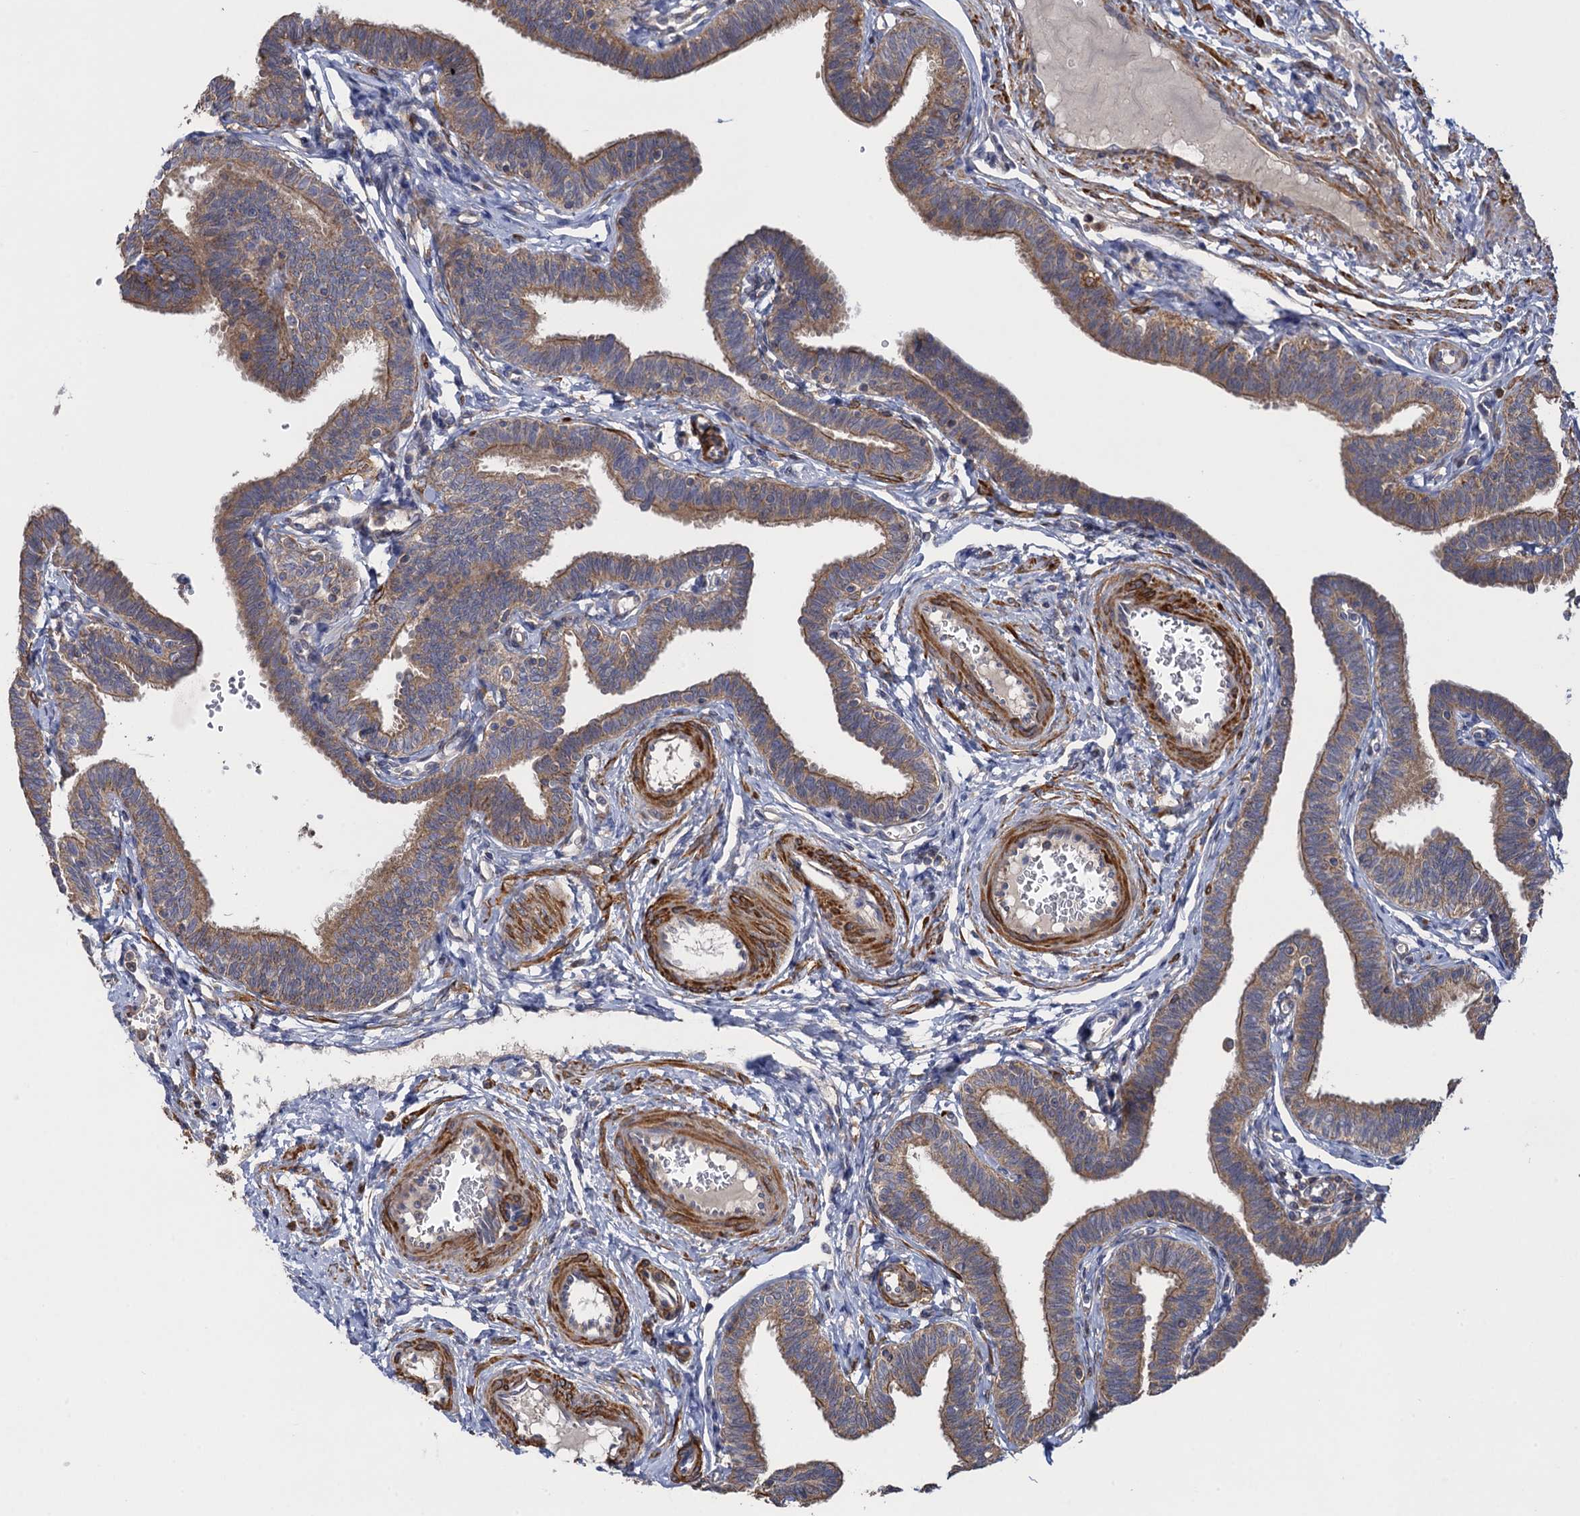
{"staining": {"intensity": "moderate", "quantity": "25%-75%", "location": "cytoplasmic/membranous"}, "tissue": "fallopian tube", "cell_type": "Glandular cells", "image_type": "normal", "snomed": [{"axis": "morphology", "description": "Normal tissue, NOS"}, {"axis": "topography", "description": "Fallopian tube"}, {"axis": "topography", "description": "Ovary"}], "caption": "The immunohistochemical stain highlights moderate cytoplasmic/membranous positivity in glandular cells of unremarkable fallopian tube.", "gene": "WDR88", "patient": {"sex": "female", "age": 23}}